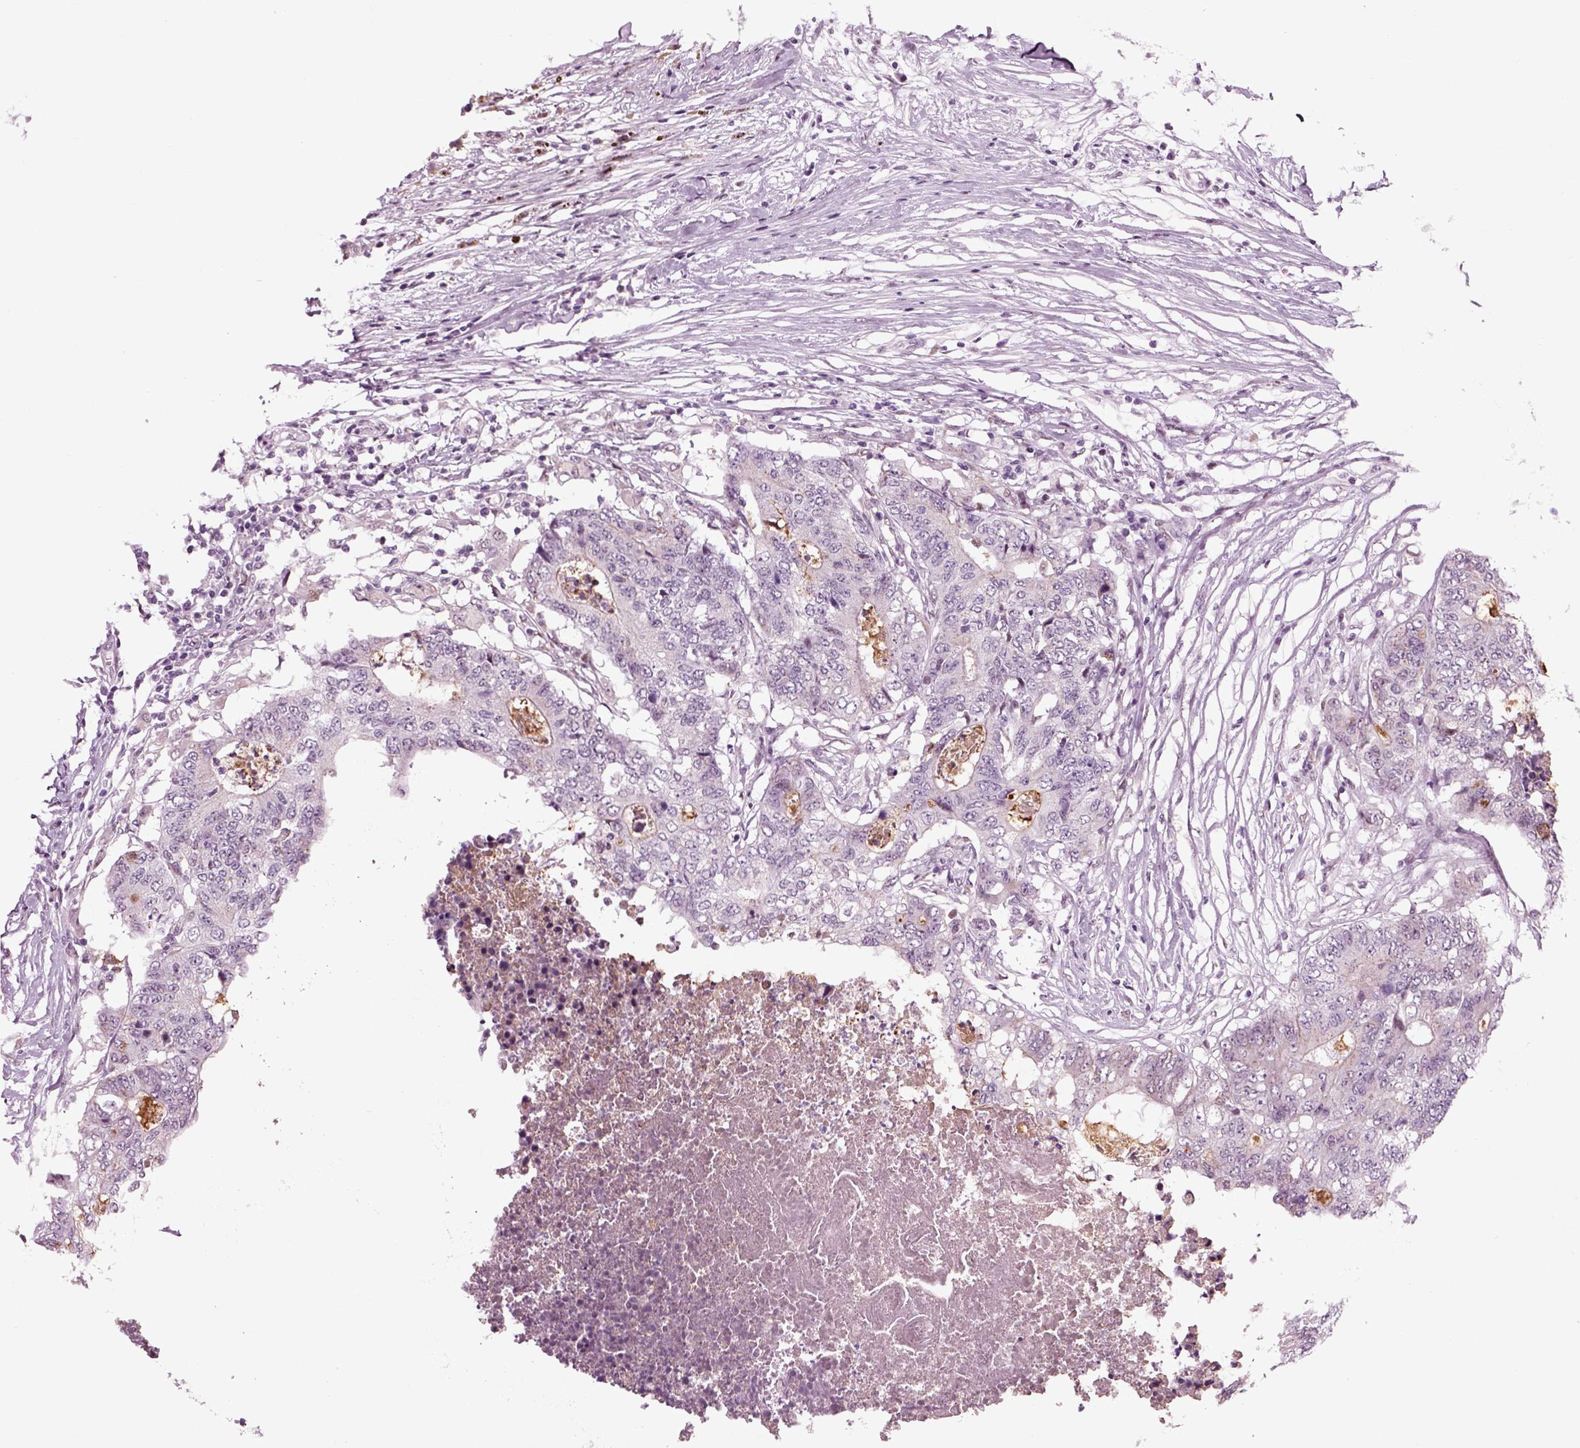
{"staining": {"intensity": "negative", "quantity": "none", "location": "none"}, "tissue": "colorectal cancer", "cell_type": "Tumor cells", "image_type": "cancer", "snomed": [{"axis": "morphology", "description": "Adenocarcinoma, NOS"}, {"axis": "topography", "description": "Colon"}], "caption": "Micrograph shows no protein expression in tumor cells of adenocarcinoma (colorectal) tissue.", "gene": "CHGB", "patient": {"sex": "female", "age": 48}}